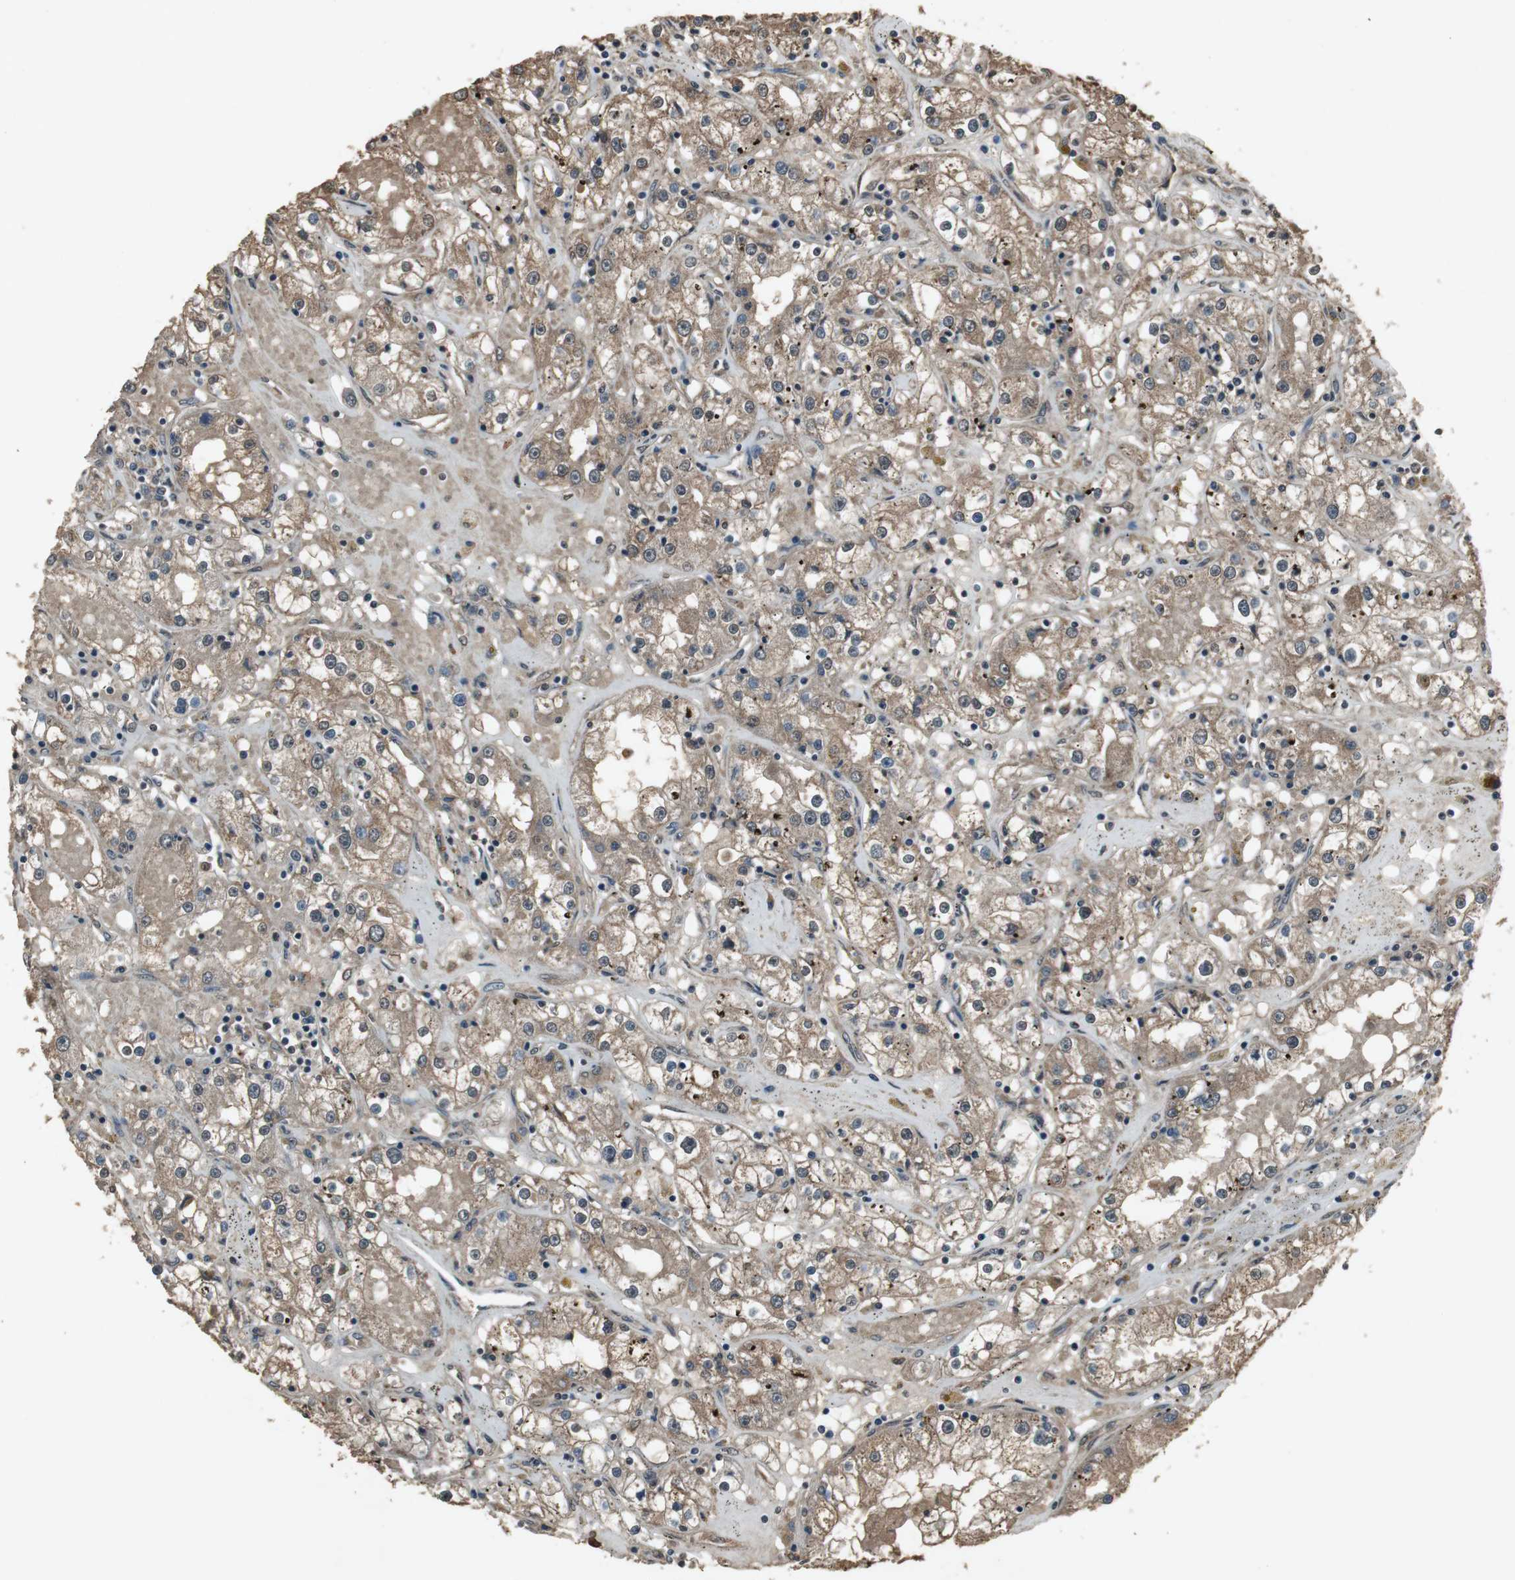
{"staining": {"intensity": "moderate", "quantity": ">75%", "location": "cytoplasmic/membranous"}, "tissue": "renal cancer", "cell_type": "Tumor cells", "image_type": "cancer", "snomed": [{"axis": "morphology", "description": "Adenocarcinoma, NOS"}, {"axis": "topography", "description": "Kidney"}], "caption": "A brown stain highlights moderate cytoplasmic/membranous expression of a protein in adenocarcinoma (renal) tumor cells. (DAB = brown stain, brightfield microscopy at high magnification).", "gene": "EMX1", "patient": {"sex": "male", "age": 56}}